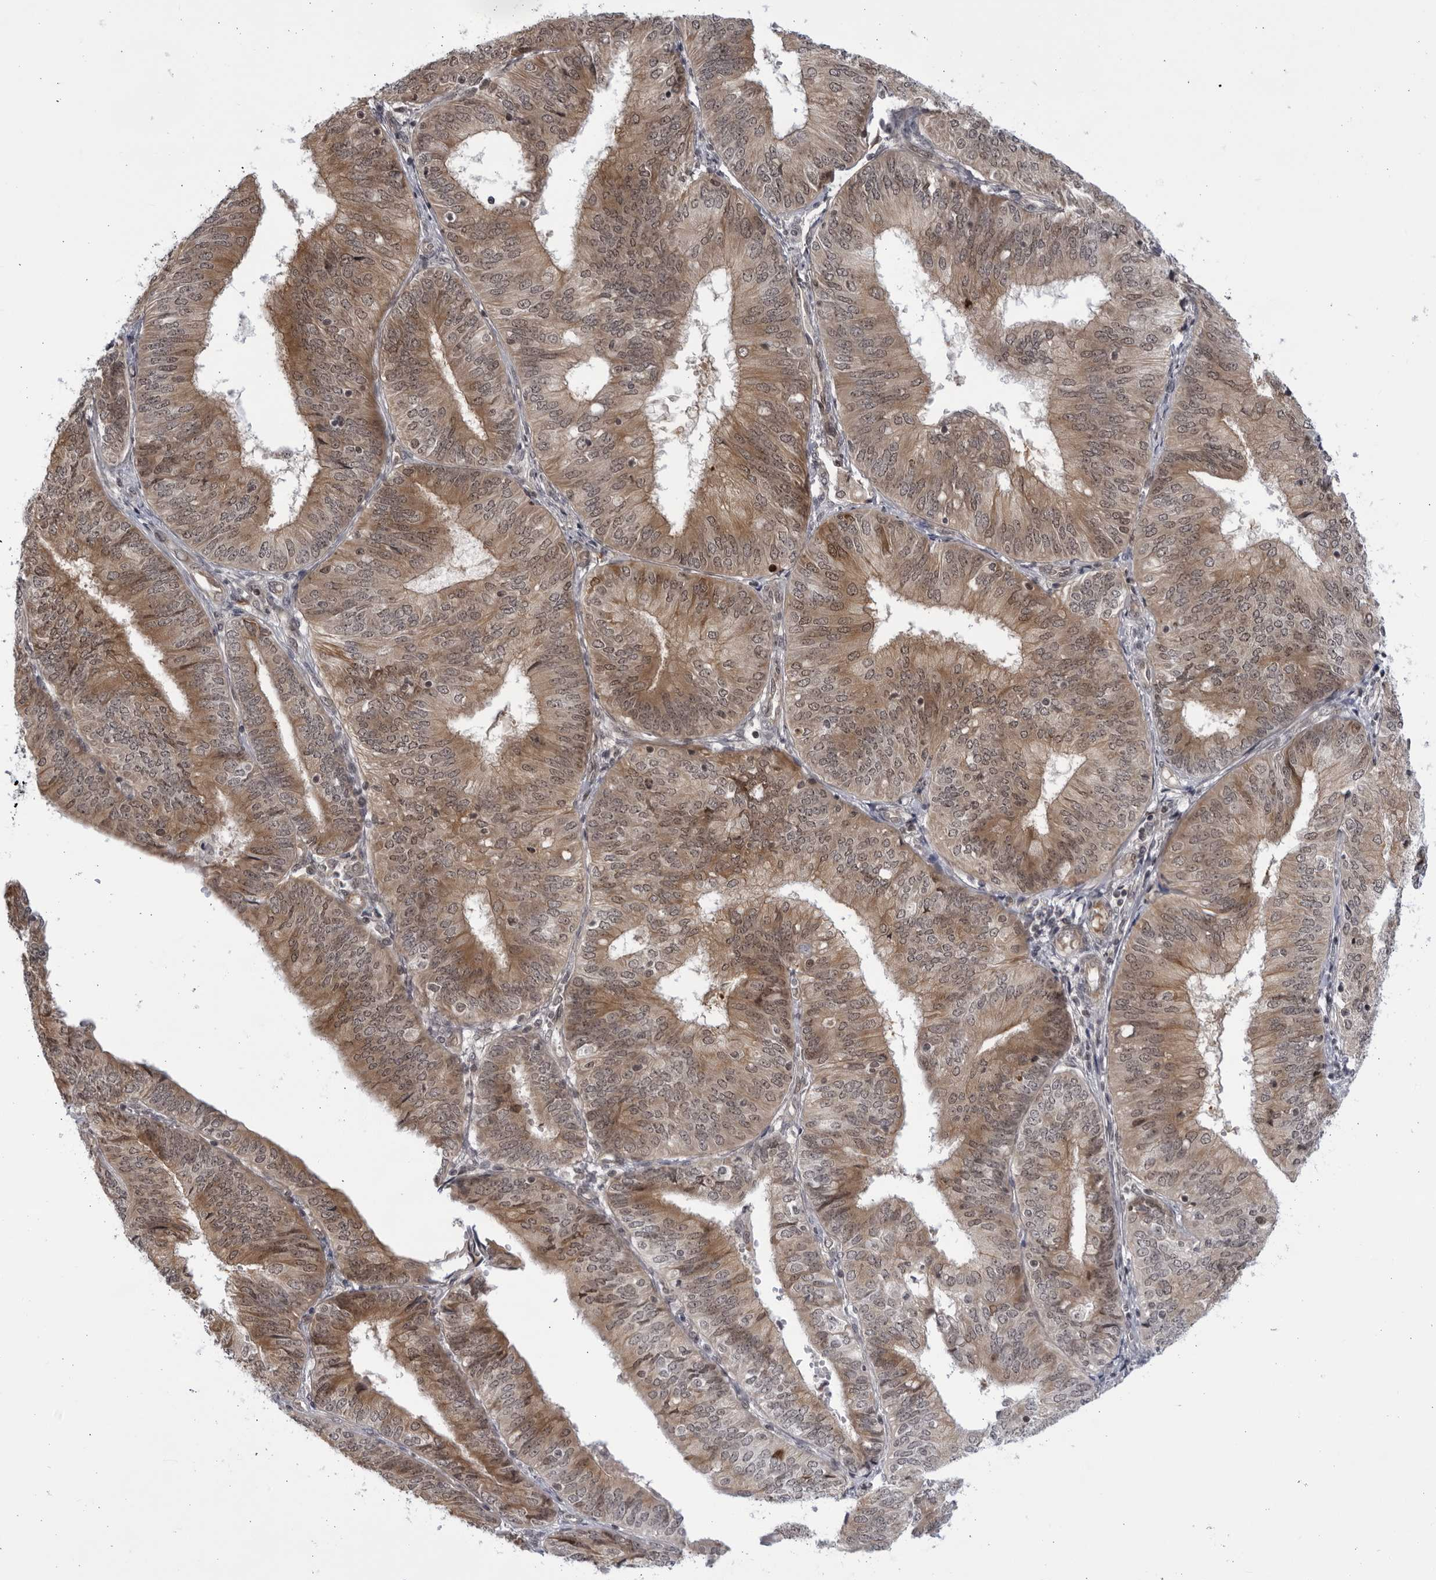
{"staining": {"intensity": "moderate", "quantity": ">75%", "location": "cytoplasmic/membranous,nuclear"}, "tissue": "endometrial cancer", "cell_type": "Tumor cells", "image_type": "cancer", "snomed": [{"axis": "morphology", "description": "Adenocarcinoma, NOS"}, {"axis": "topography", "description": "Endometrium"}], "caption": "Endometrial adenocarcinoma tissue exhibits moderate cytoplasmic/membranous and nuclear expression in about >75% of tumor cells, visualized by immunohistochemistry. (IHC, brightfield microscopy, high magnification).", "gene": "ITGB3BP", "patient": {"sex": "female", "age": 58}}